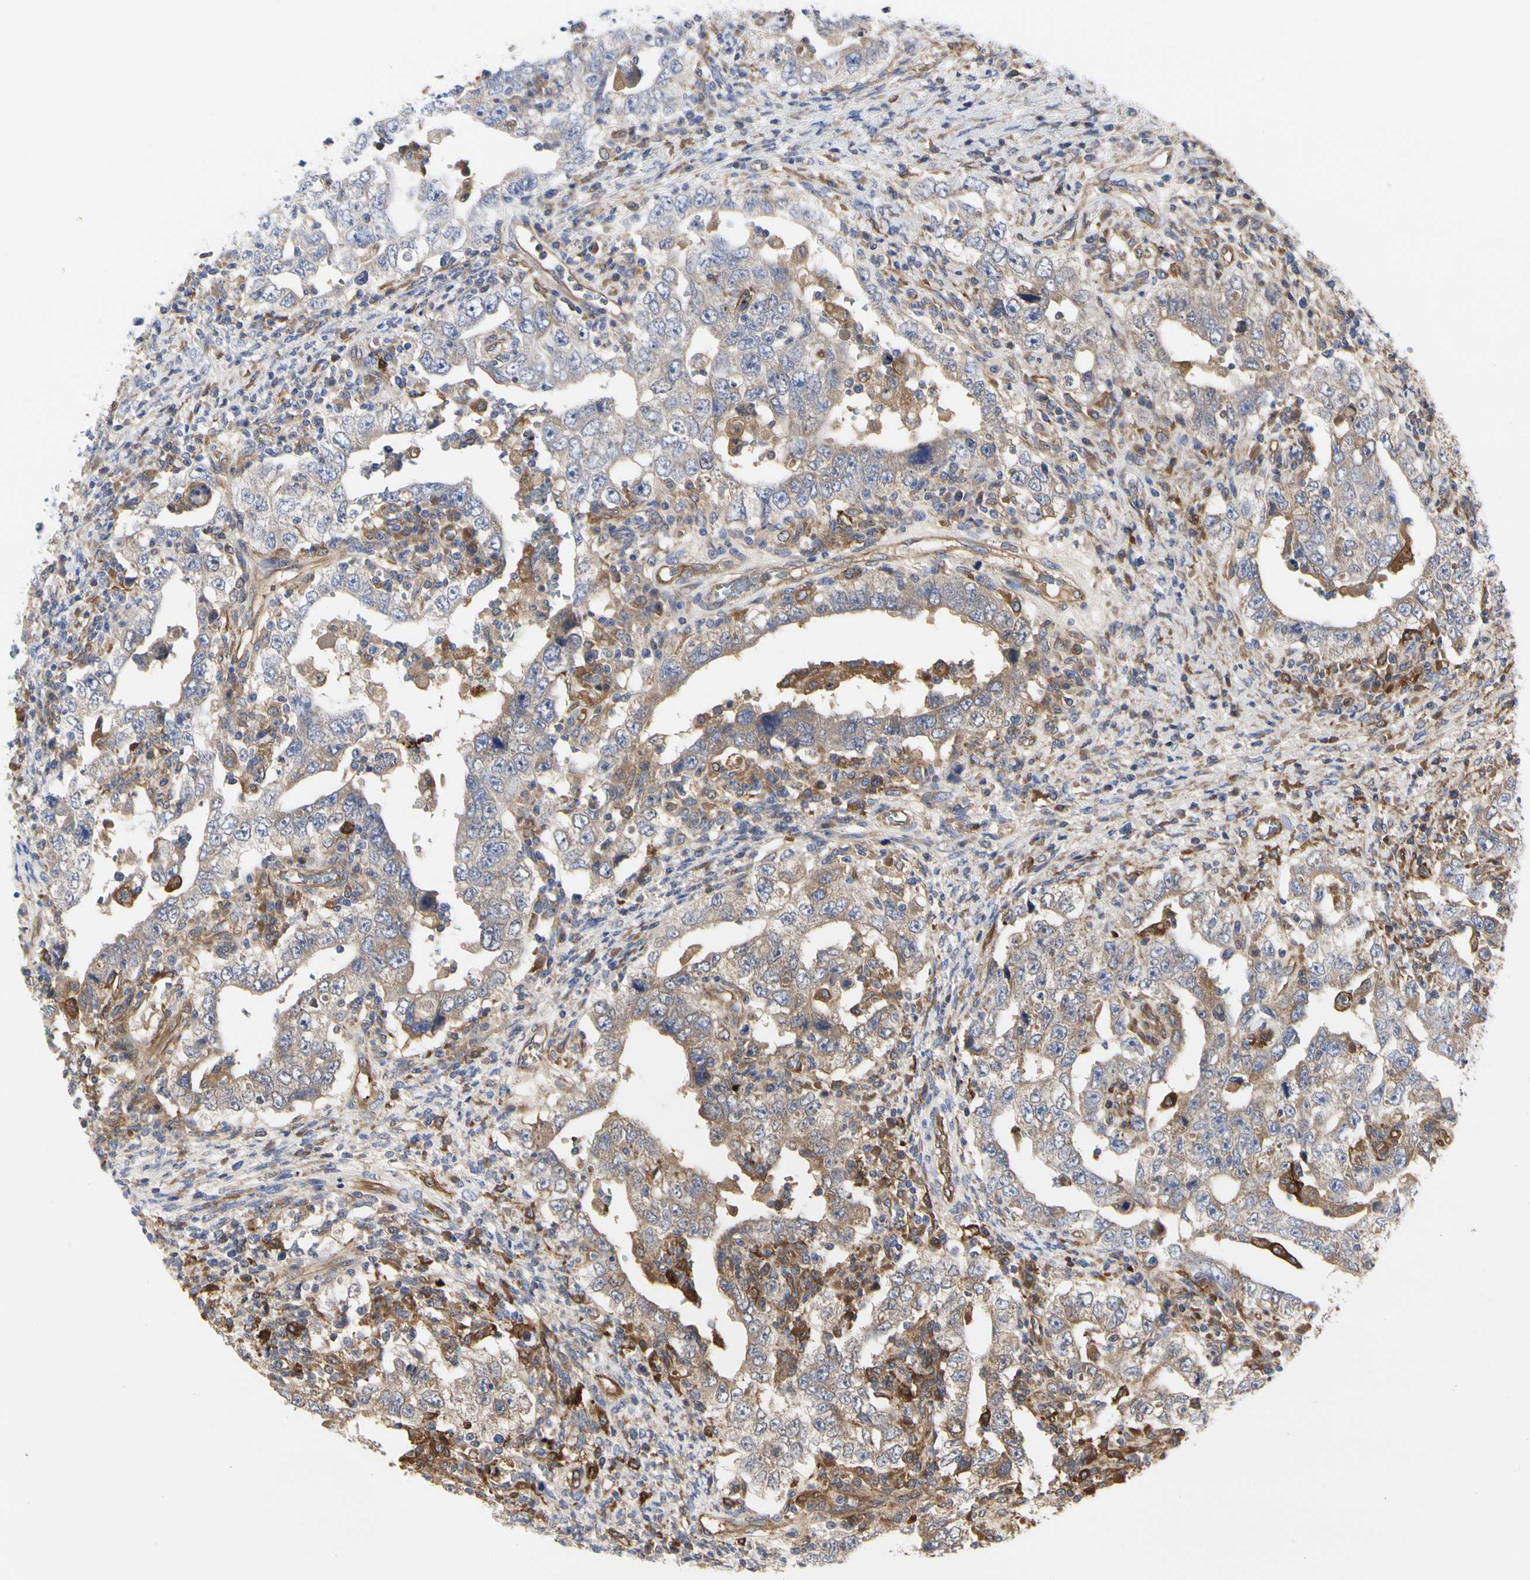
{"staining": {"intensity": "moderate", "quantity": ">75%", "location": "cytoplasmic/membranous"}, "tissue": "testis cancer", "cell_type": "Tumor cells", "image_type": "cancer", "snomed": [{"axis": "morphology", "description": "Carcinoma, Embryonal, NOS"}, {"axis": "topography", "description": "Testis"}], "caption": "DAB immunohistochemical staining of testis cancer shows moderate cytoplasmic/membranous protein staining in about >75% of tumor cells.", "gene": "C3orf52", "patient": {"sex": "male", "age": 26}}